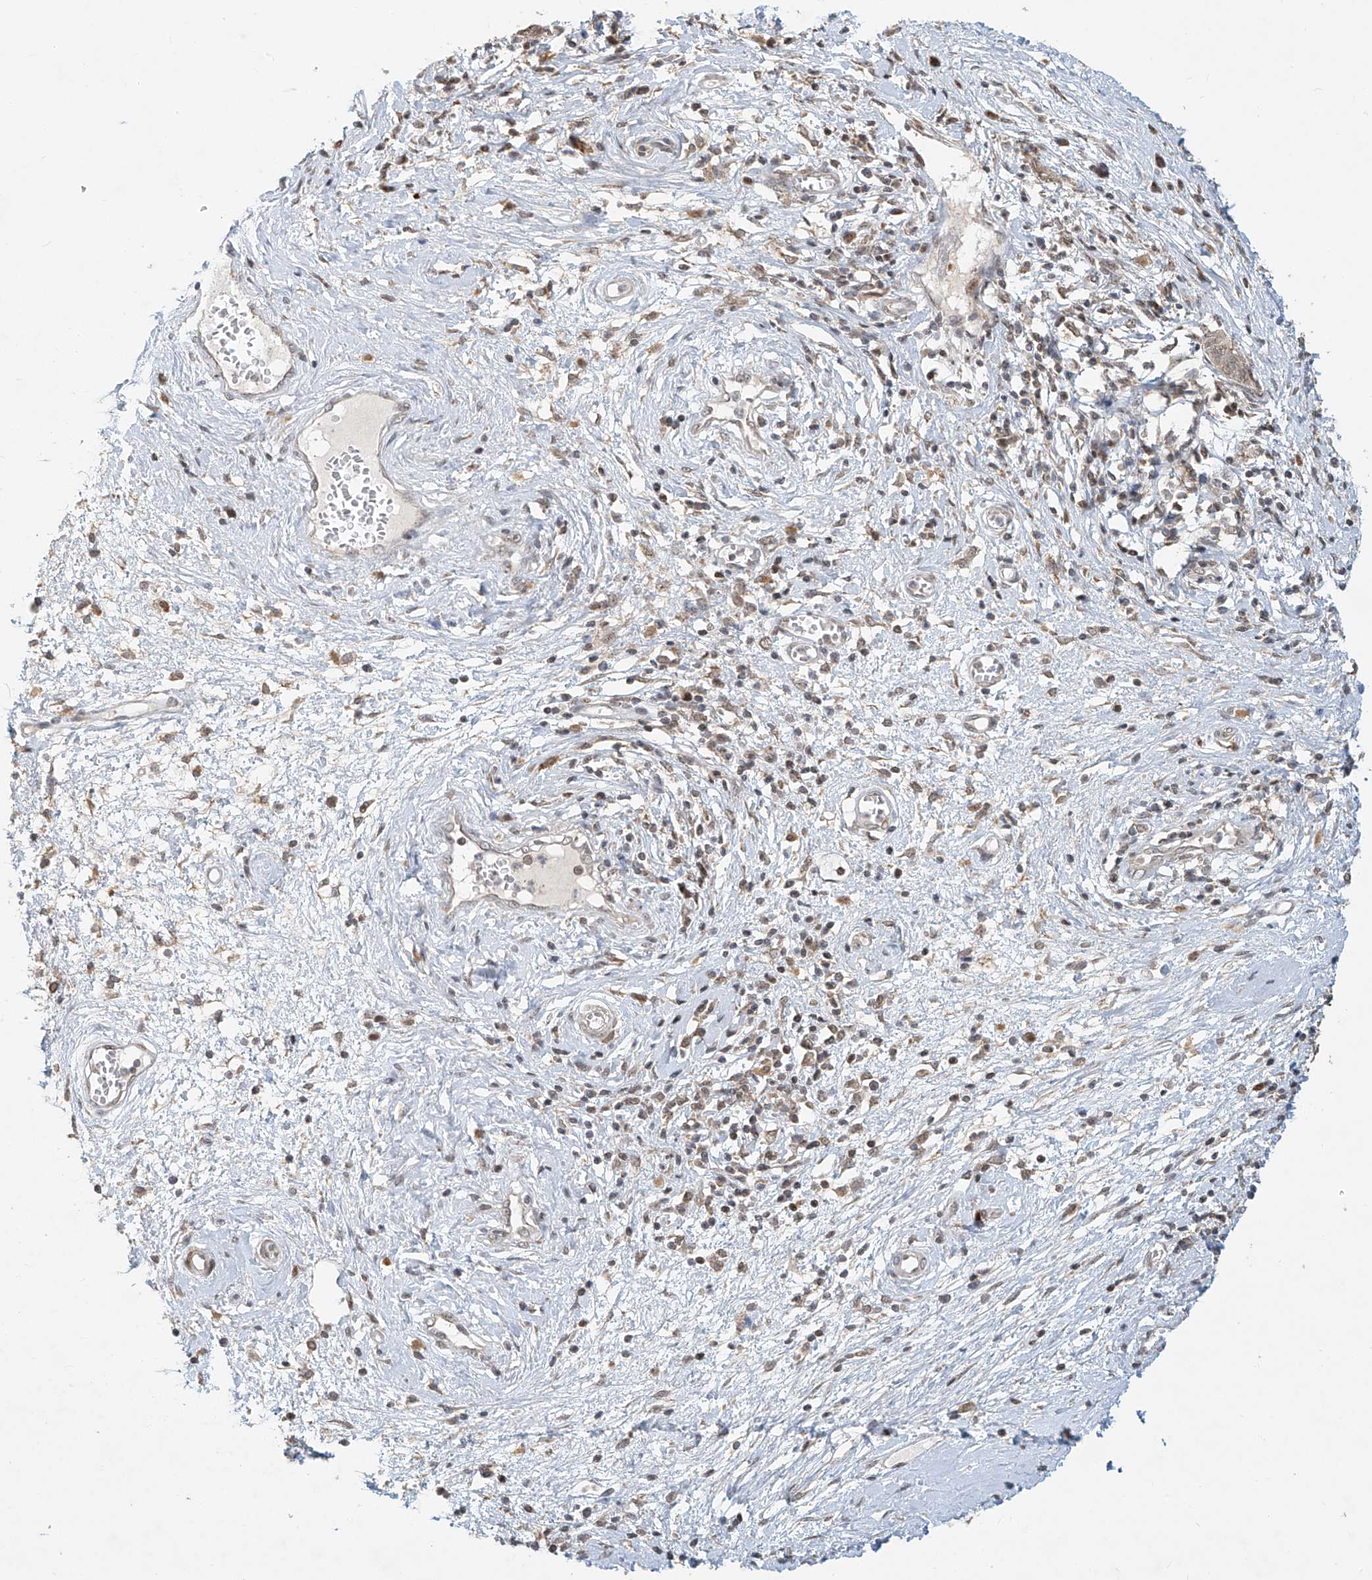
{"staining": {"intensity": "negative", "quantity": "none", "location": "none"}, "tissue": "cervical cancer", "cell_type": "Tumor cells", "image_type": "cancer", "snomed": [{"axis": "morphology", "description": "Adenocarcinoma, NOS"}, {"axis": "topography", "description": "Cervix"}], "caption": "Immunohistochemical staining of human adenocarcinoma (cervical) exhibits no significant expression in tumor cells.", "gene": "SYTL3", "patient": {"sex": "female", "age": 44}}